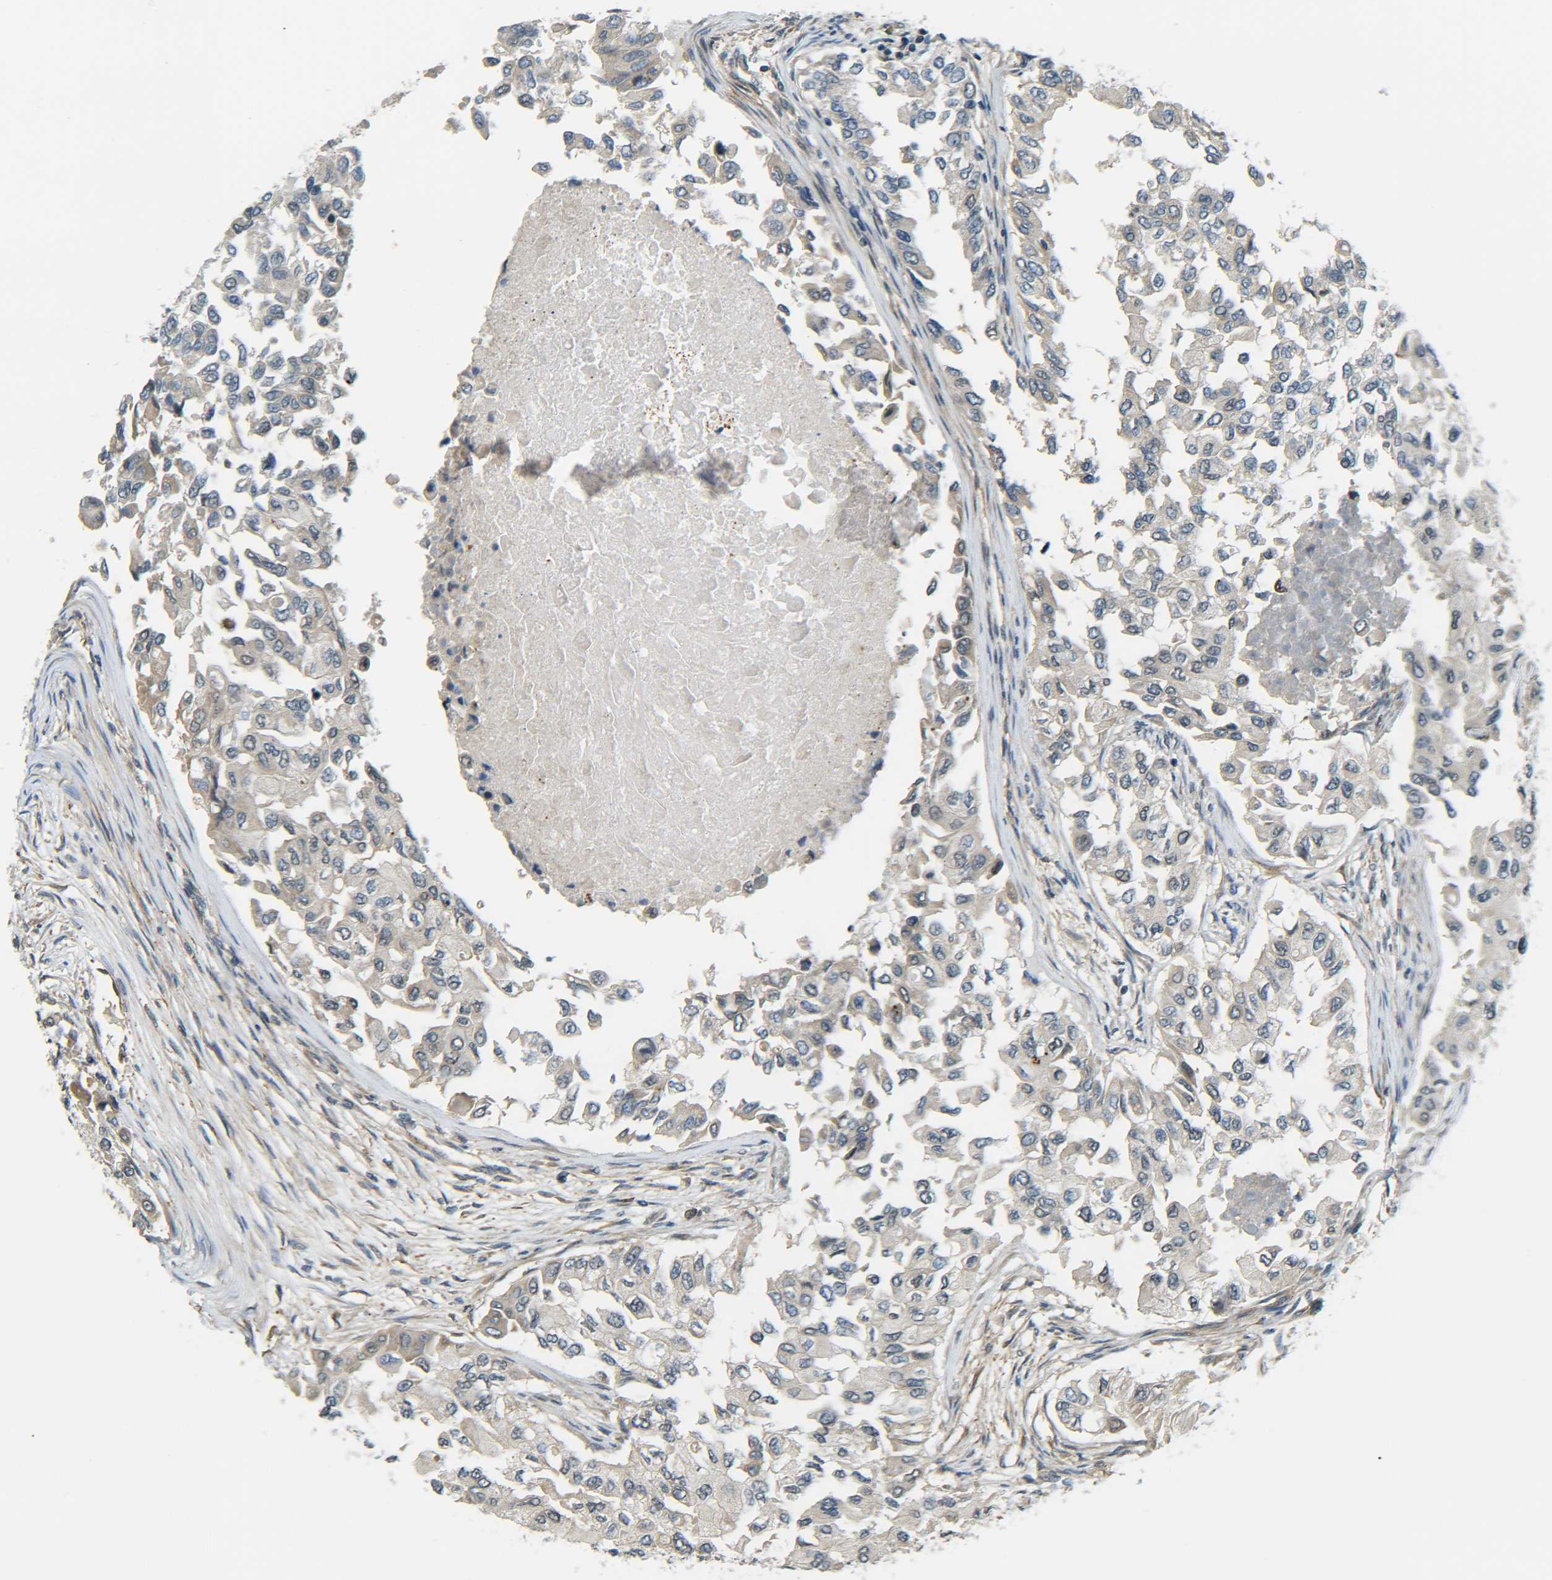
{"staining": {"intensity": "weak", "quantity": ">75%", "location": "cytoplasmic/membranous"}, "tissue": "breast cancer", "cell_type": "Tumor cells", "image_type": "cancer", "snomed": [{"axis": "morphology", "description": "Normal tissue, NOS"}, {"axis": "morphology", "description": "Duct carcinoma"}, {"axis": "topography", "description": "Breast"}], "caption": "This micrograph shows breast cancer stained with immunohistochemistry (IHC) to label a protein in brown. The cytoplasmic/membranous of tumor cells show weak positivity for the protein. Nuclei are counter-stained blue.", "gene": "DAB2", "patient": {"sex": "female", "age": 49}}